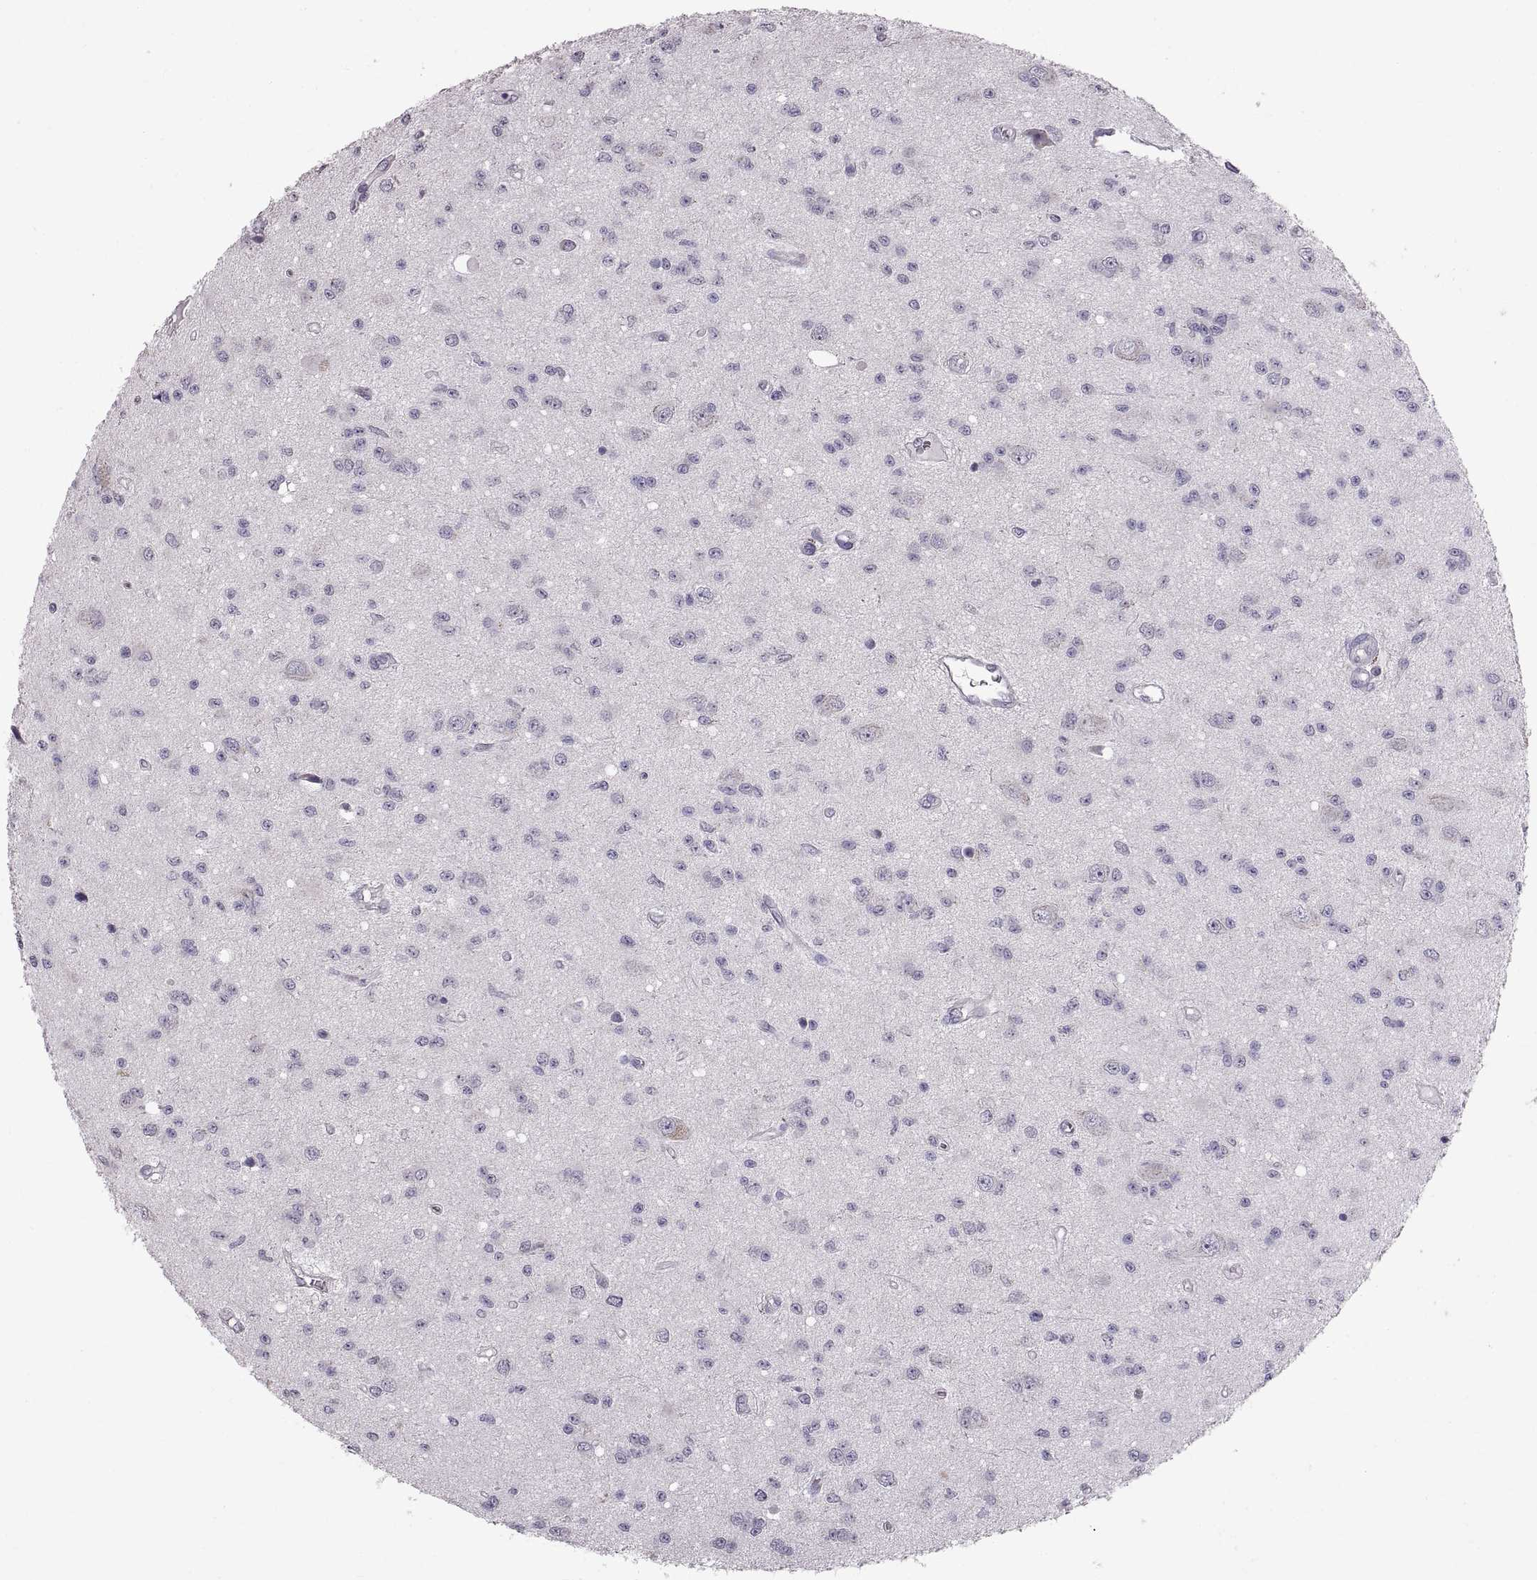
{"staining": {"intensity": "negative", "quantity": "none", "location": "none"}, "tissue": "glioma", "cell_type": "Tumor cells", "image_type": "cancer", "snomed": [{"axis": "morphology", "description": "Glioma, malignant, Low grade"}, {"axis": "topography", "description": "Brain"}], "caption": "This is an immunohistochemistry histopathology image of human glioma. There is no staining in tumor cells.", "gene": "WBP2NL", "patient": {"sex": "female", "age": 45}}